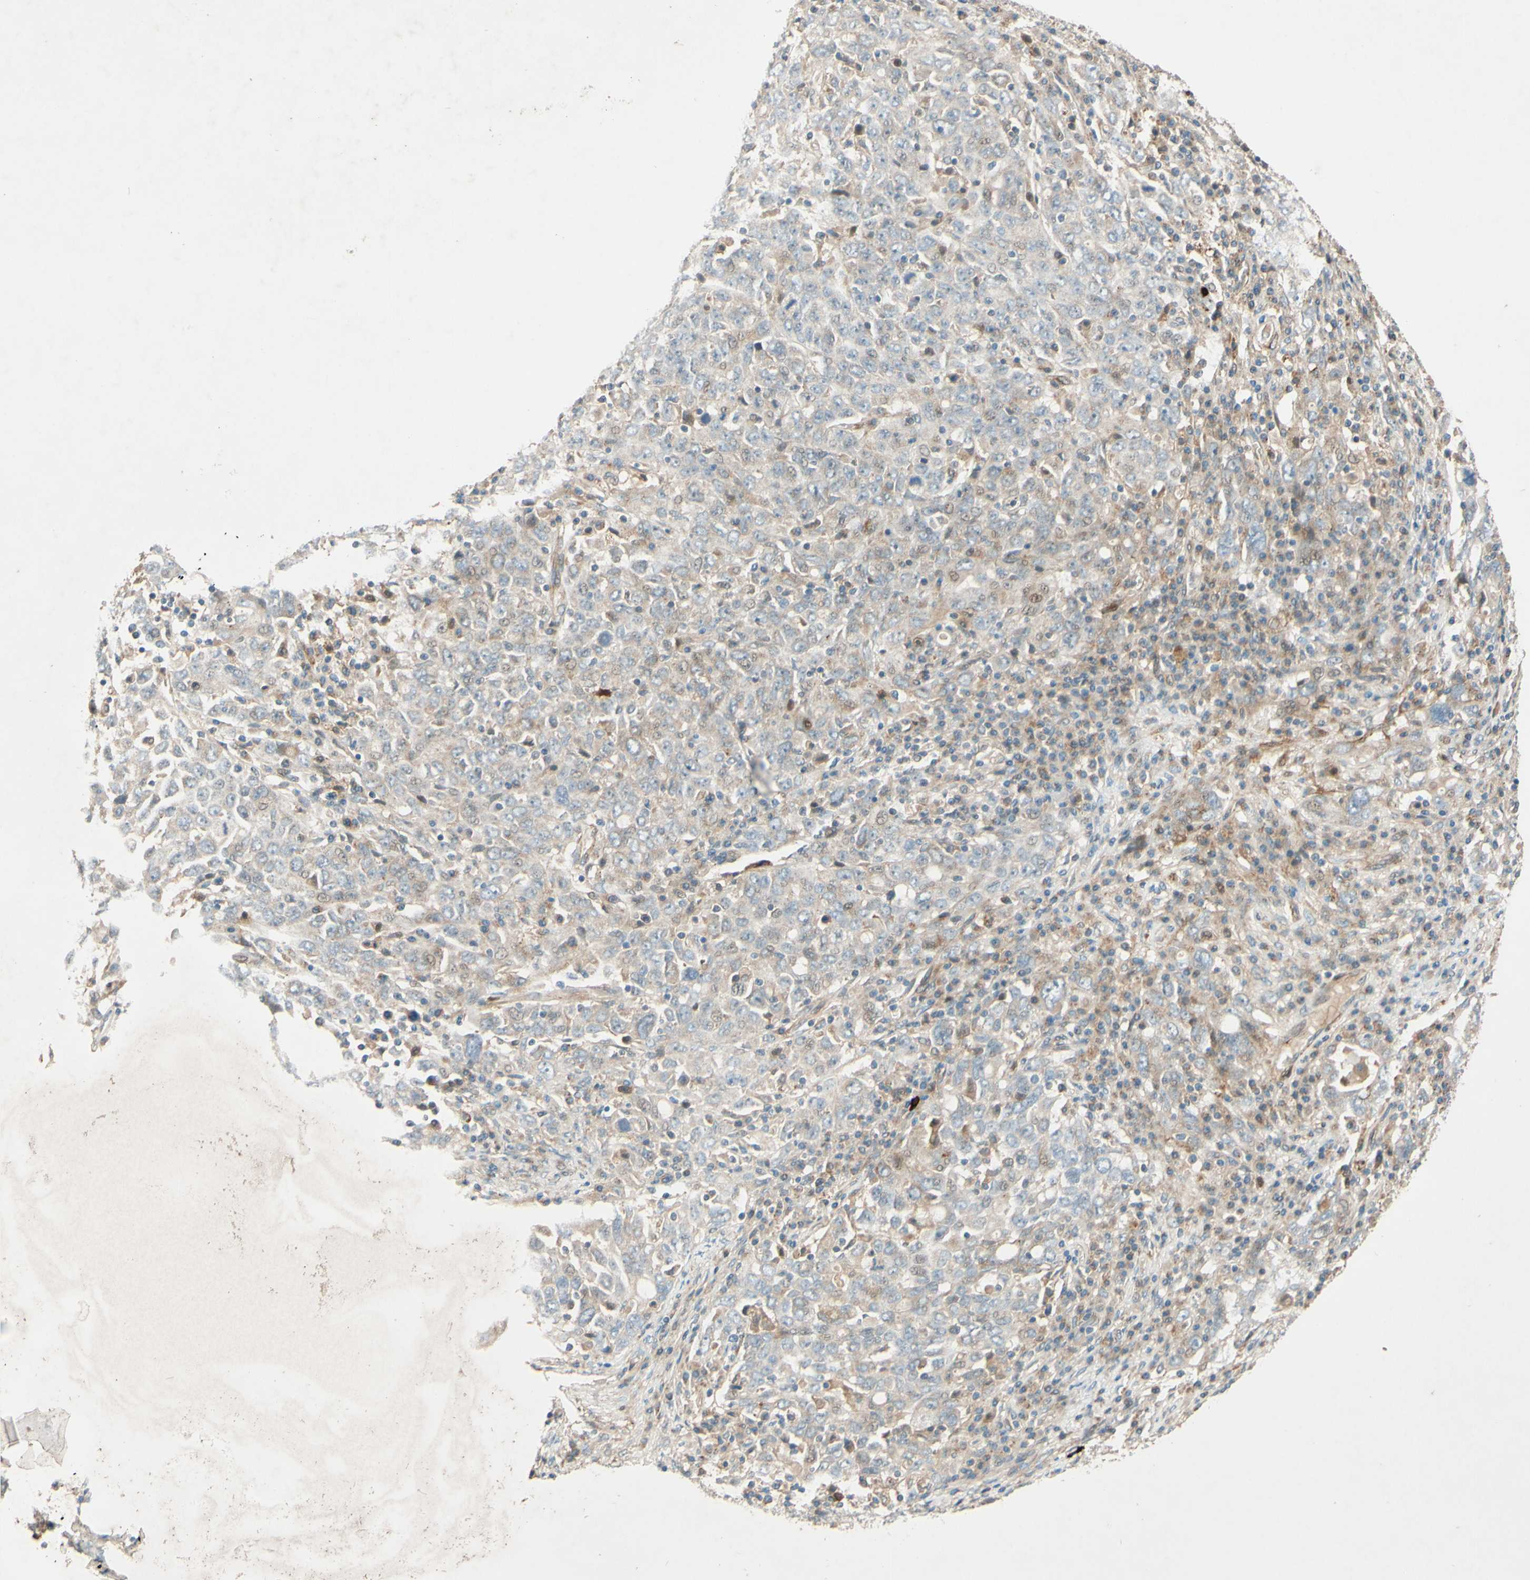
{"staining": {"intensity": "weak", "quantity": ">75%", "location": "cytoplasmic/membranous"}, "tissue": "ovarian cancer", "cell_type": "Tumor cells", "image_type": "cancer", "snomed": [{"axis": "morphology", "description": "Carcinoma, endometroid"}, {"axis": "topography", "description": "Ovary"}], "caption": "There is low levels of weak cytoplasmic/membranous staining in tumor cells of ovarian cancer (endometroid carcinoma), as demonstrated by immunohistochemical staining (brown color).", "gene": "ADAM17", "patient": {"sex": "female", "age": 62}}